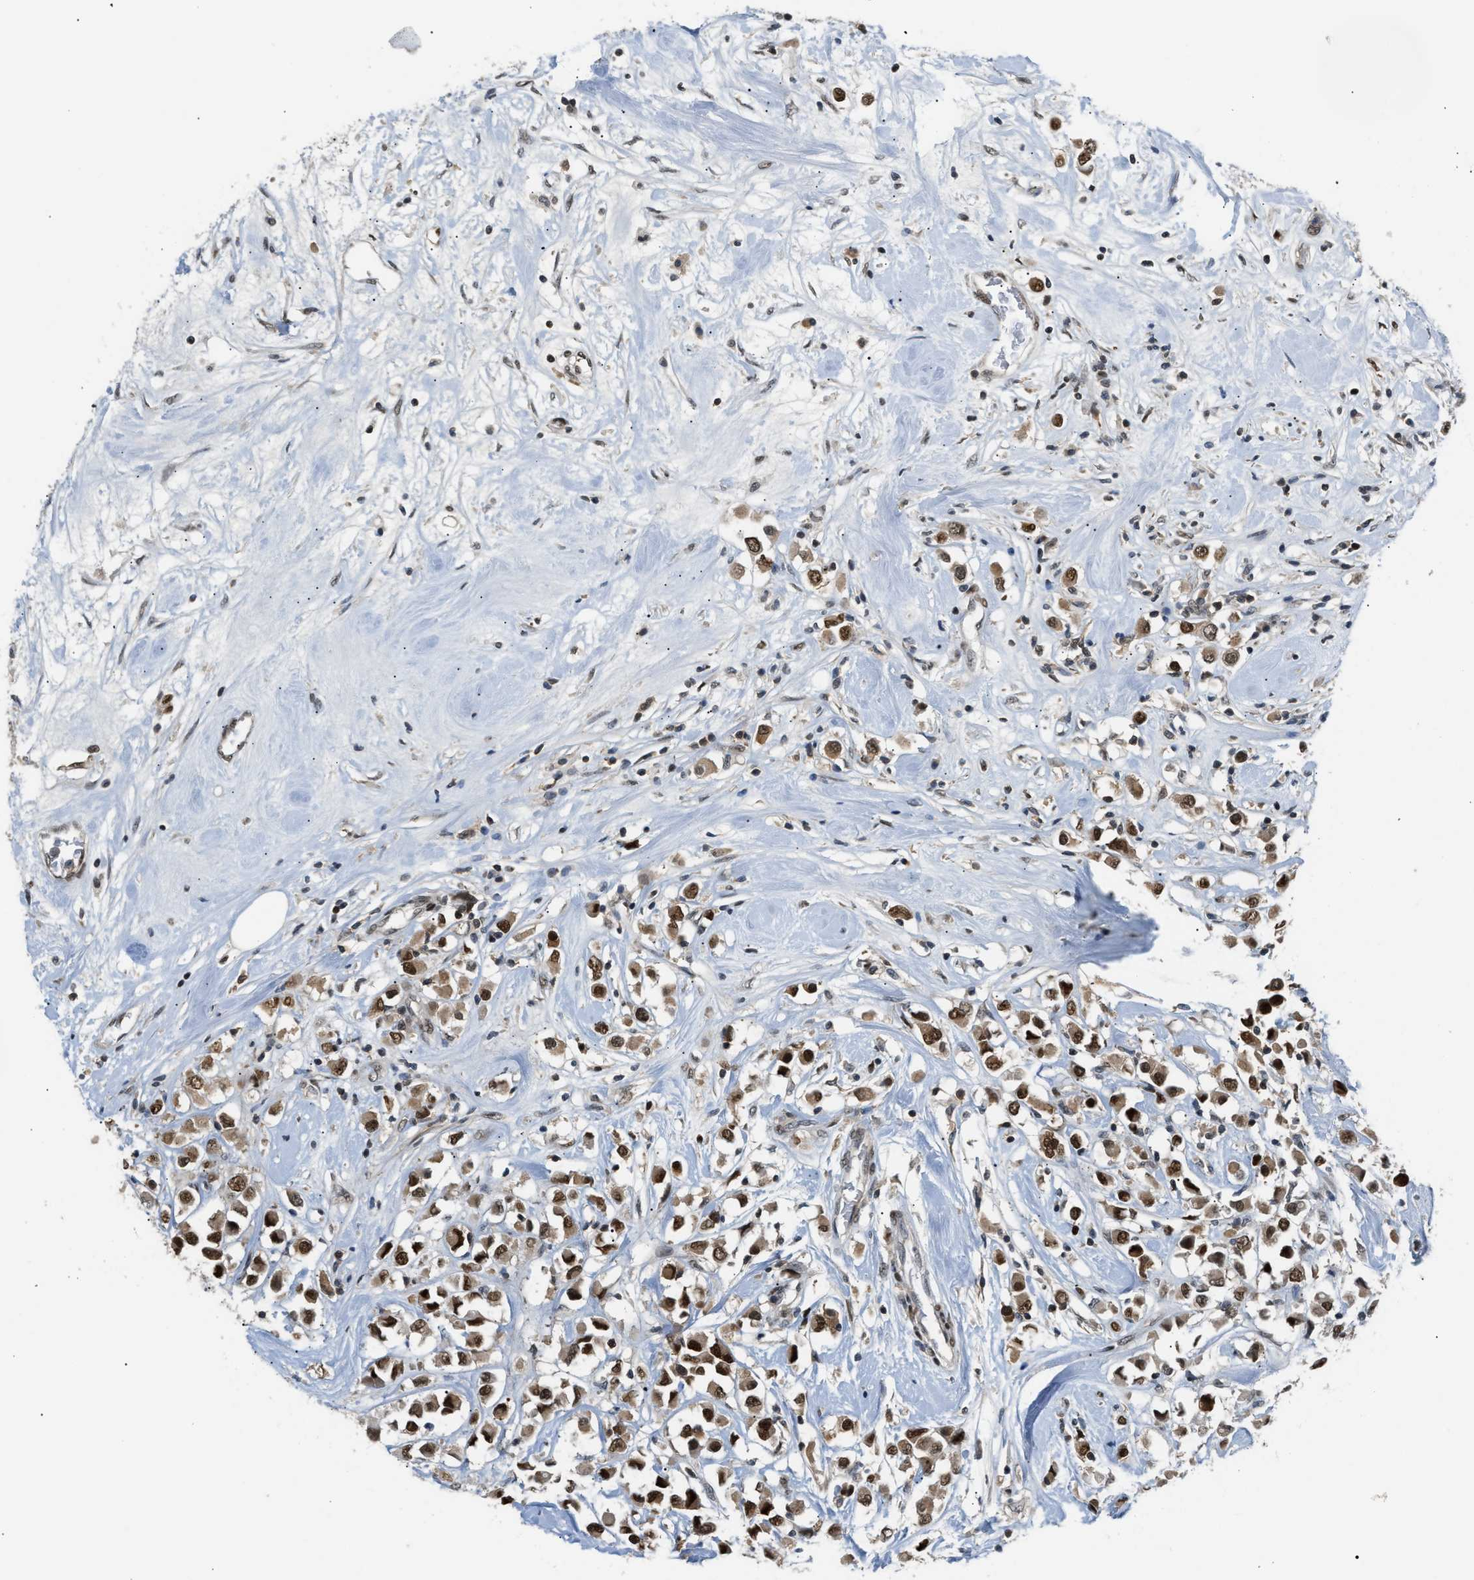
{"staining": {"intensity": "moderate", "quantity": ">75%", "location": "nuclear"}, "tissue": "breast cancer", "cell_type": "Tumor cells", "image_type": "cancer", "snomed": [{"axis": "morphology", "description": "Duct carcinoma"}, {"axis": "topography", "description": "Breast"}], "caption": "IHC of human invasive ductal carcinoma (breast) reveals medium levels of moderate nuclear positivity in about >75% of tumor cells.", "gene": "SSBP2", "patient": {"sex": "female", "age": 61}}